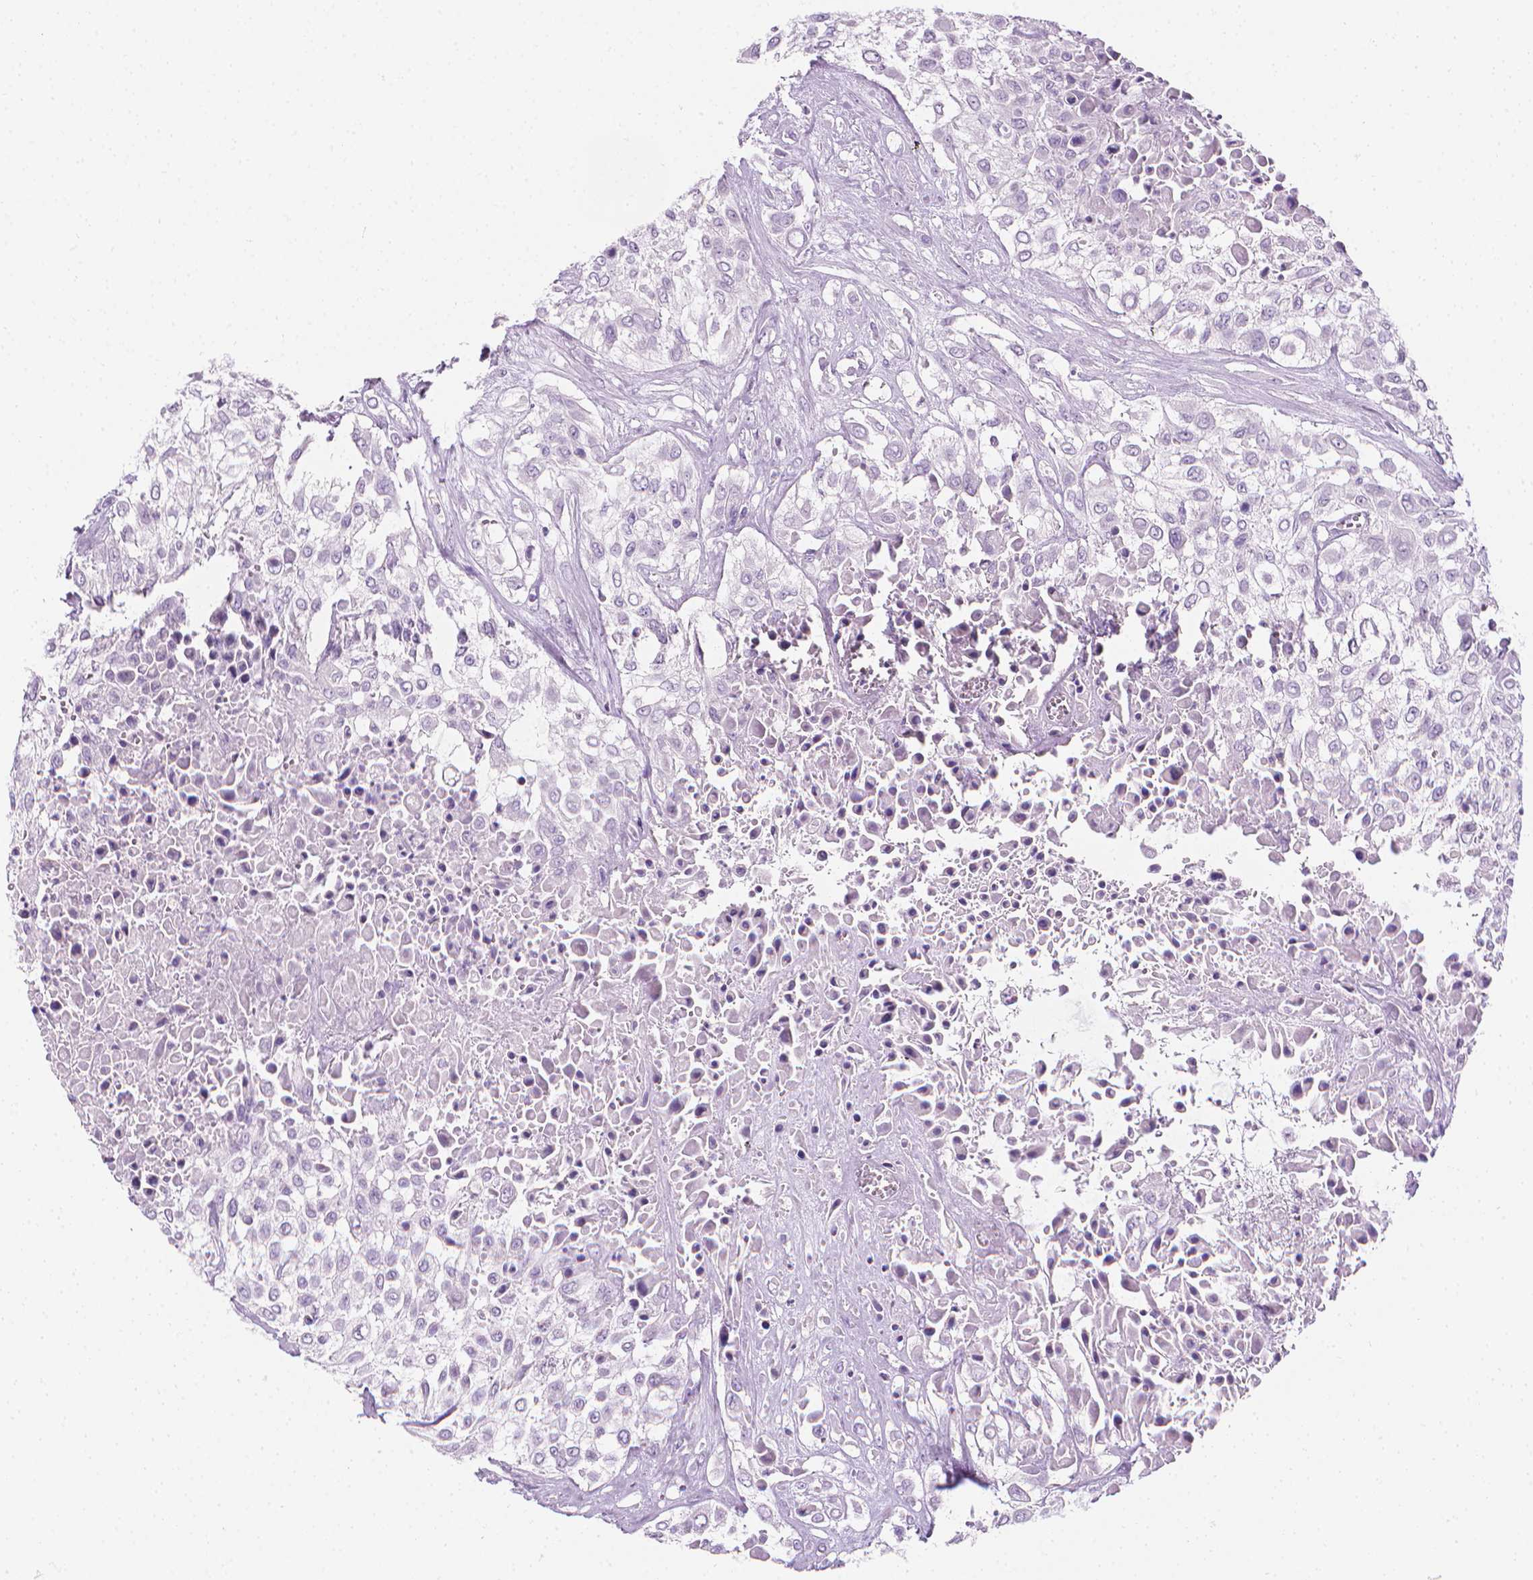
{"staining": {"intensity": "negative", "quantity": "none", "location": "none"}, "tissue": "urothelial cancer", "cell_type": "Tumor cells", "image_type": "cancer", "snomed": [{"axis": "morphology", "description": "Urothelial carcinoma, High grade"}, {"axis": "topography", "description": "Urinary bladder"}], "caption": "DAB (3,3'-diaminobenzidine) immunohistochemical staining of urothelial carcinoma (high-grade) displays no significant positivity in tumor cells.", "gene": "DCAF8L1", "patient": {"sex": "male", "age": 57}}